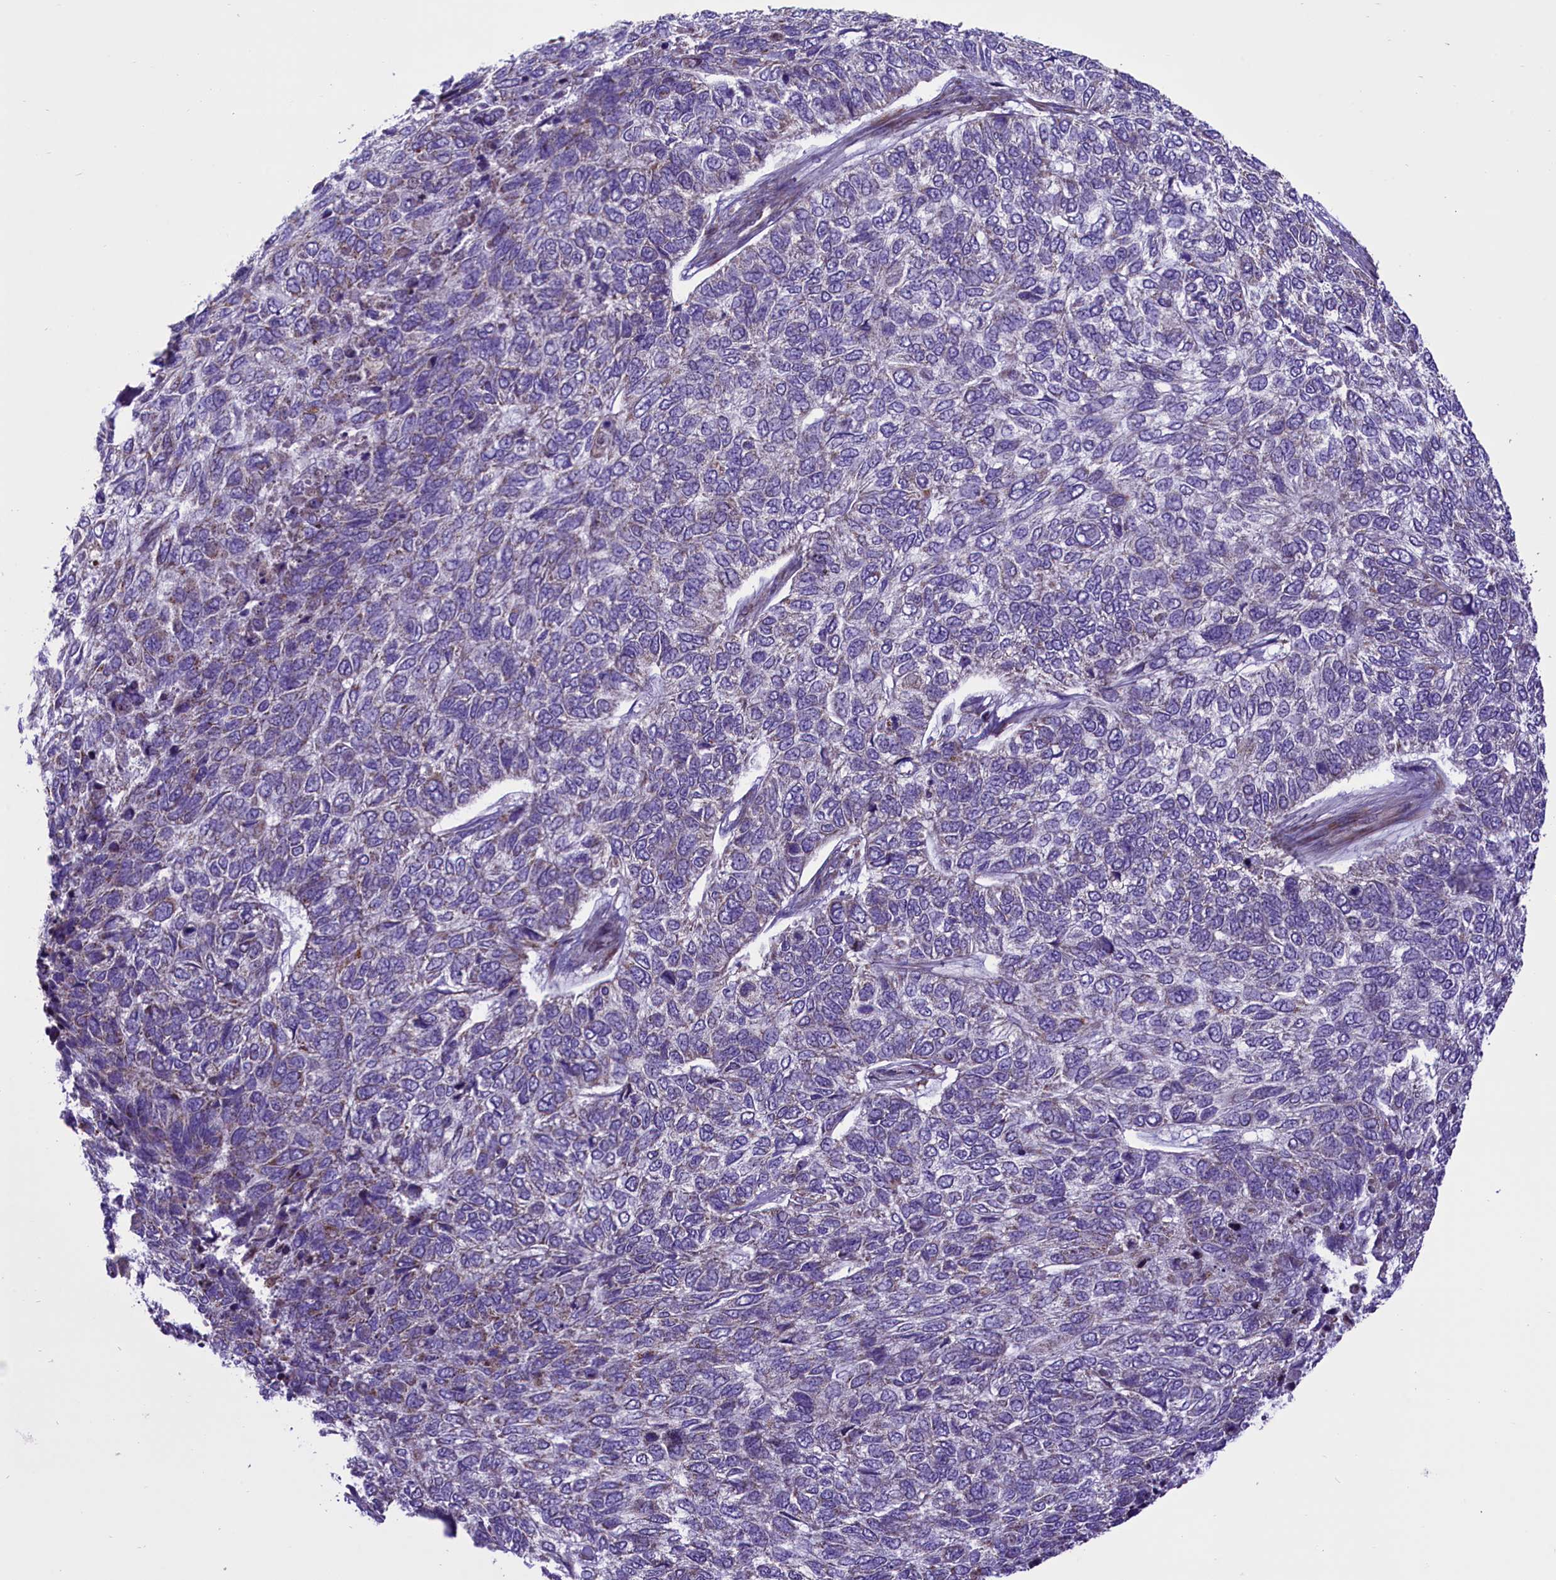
{"staining": {"intensity": "negative", "quantity": "none", "location": "none"}, "tissue": "skin cancer", "cell_type": "Tumor cells", "image_type": "cancer", "snomed": [{"axis": "morphology", "description": "Basal cell carcinoma"}, {"axis": "topography", "description": "Skin"}], "caption": "A micrograph of basal cell carcinoma (skin) stained for a protein reveals no brown staining in tumor cells.", "gene": "PTPRU", "patient": {"sex": "female", "age": 65}}